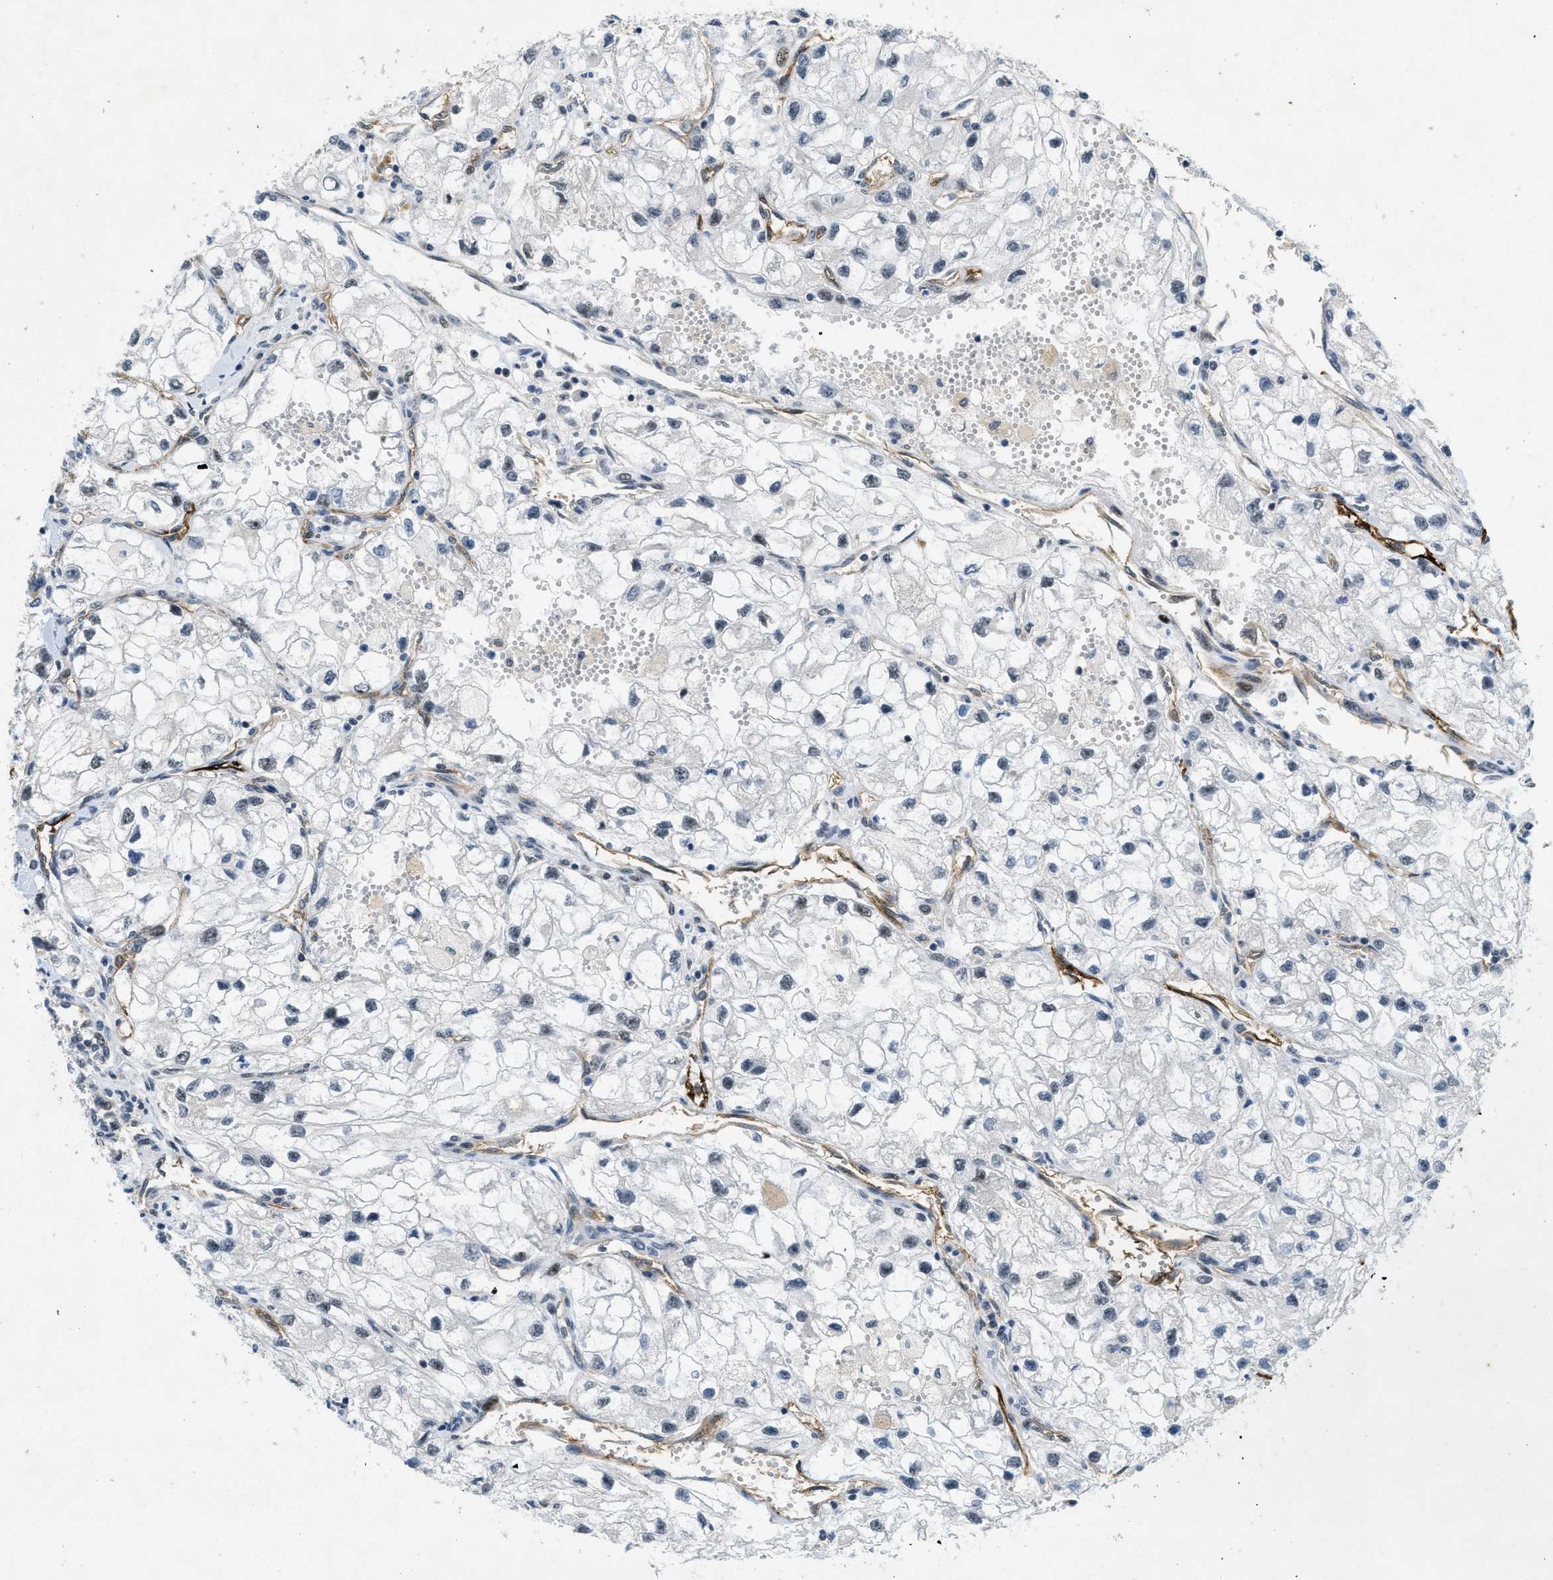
{"staining": {"intensity": "negative", "quantity": "none", "location": "none"}, "tissue": "renal cancer", "cell_type": "Tumor cells", "image_type": "cancer", "snomed": [{"axis": "morphology", "description": "Adenocarcinoma, NOS"}, {"axis": "topography", "description": "Kidney"}], "caption": "DAB immunohistochemical staining of renal adenocarcinoma demonstrates no significant positivity in tumor cells.", "gene": "SLCO2A1", "patient": {"sex": "female", "age": 70}}